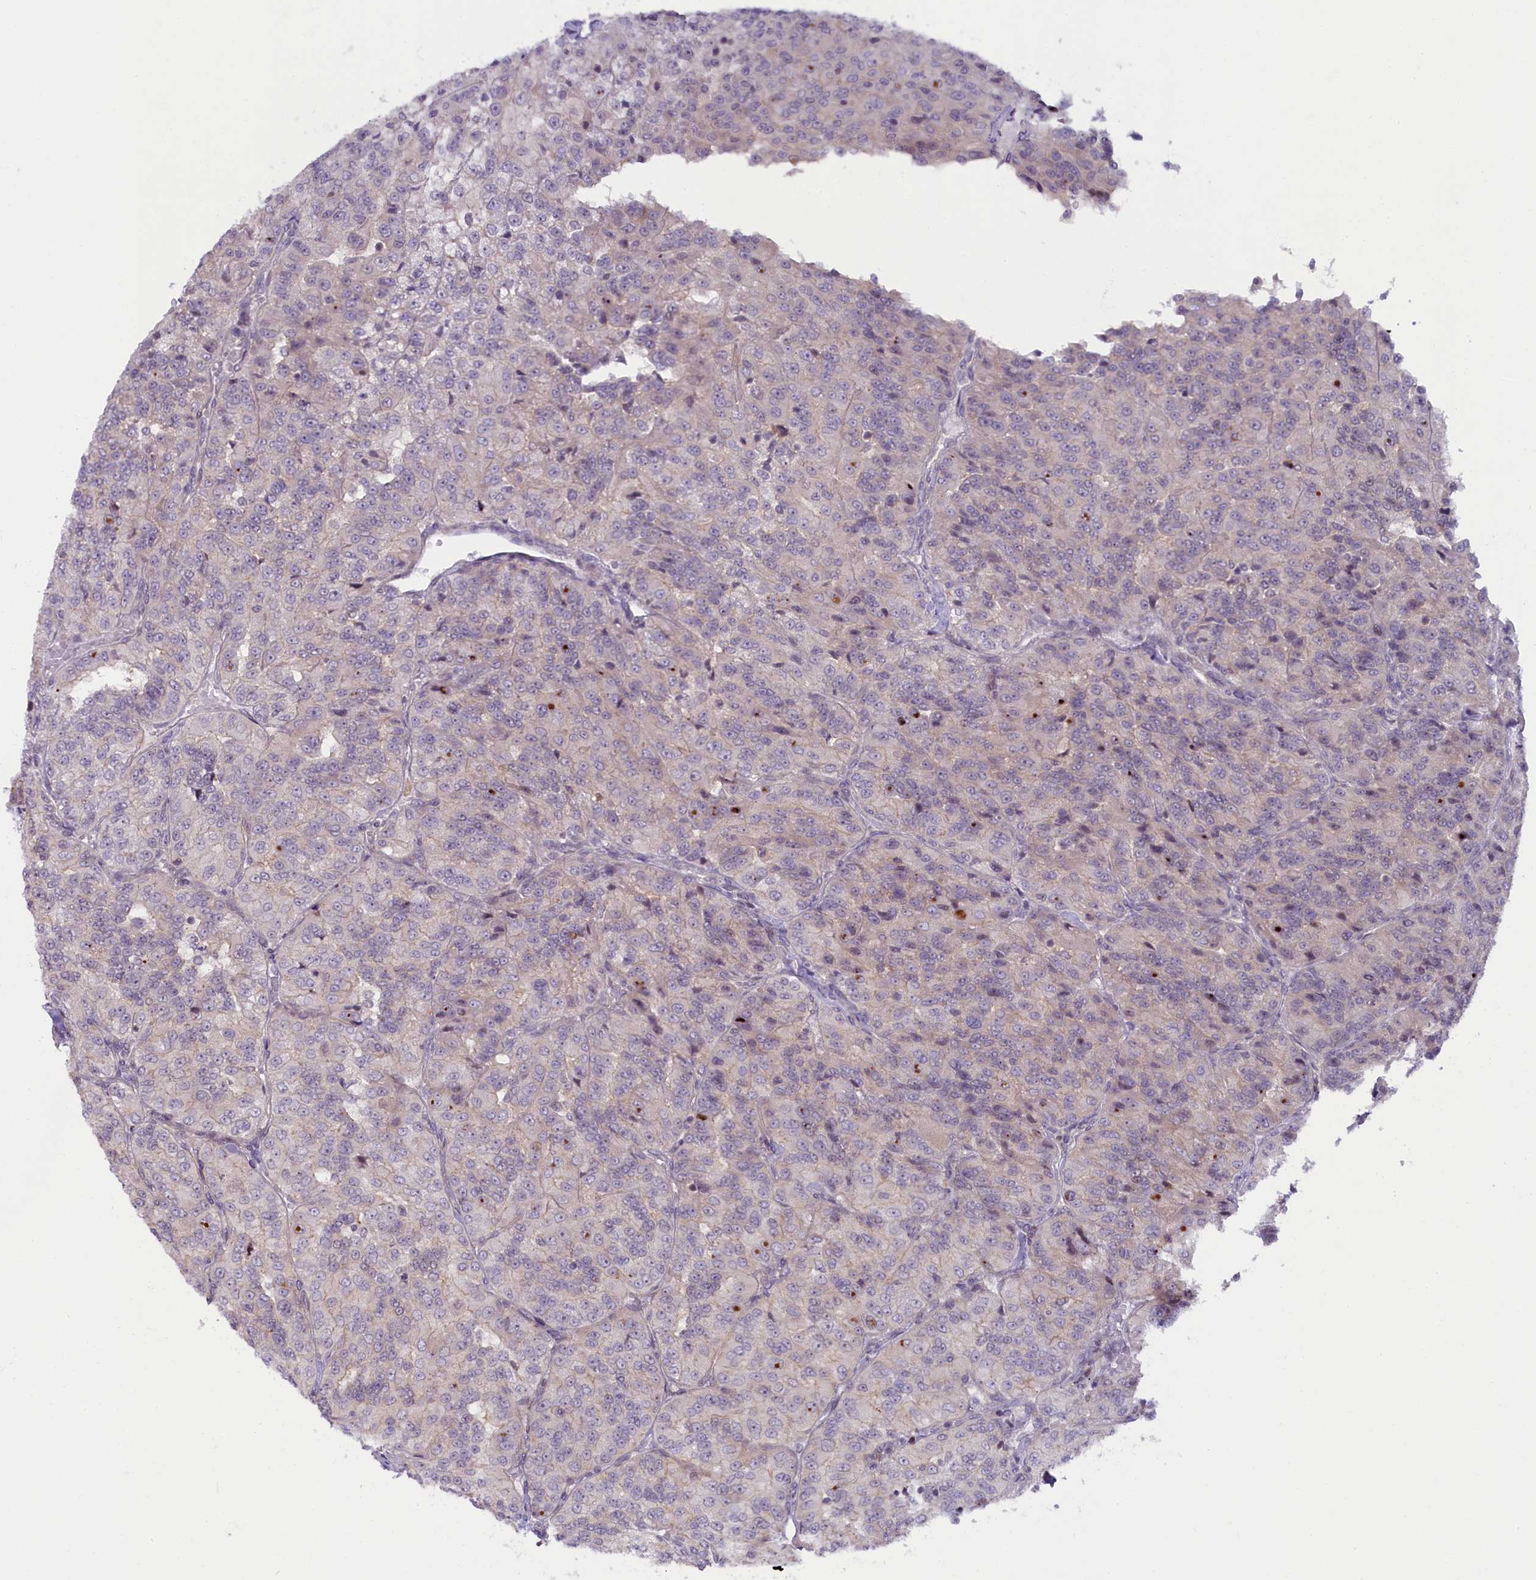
{"staining": {"intensity": "weak", "quantity": "<25%", "location": "cytoplasmic/membranous"}, "tissue": "renal cancer", "cell_type": "Tumor cells", "image_type": "cancer", "snomed": [{"axis": "morphology", "description": "Adenocarcinoma, NOS"}, {"axis": "topography", "description": "Kidney"}], "caption": "Tumor cells are negative for protein expression in human renal cancer (adenocarcinoma). (DAB immunohistochemistry visualized using brightfield microscopy, high magnification).", "gene": "CCL23", "patient": {"sex": "female", "age": 63}}